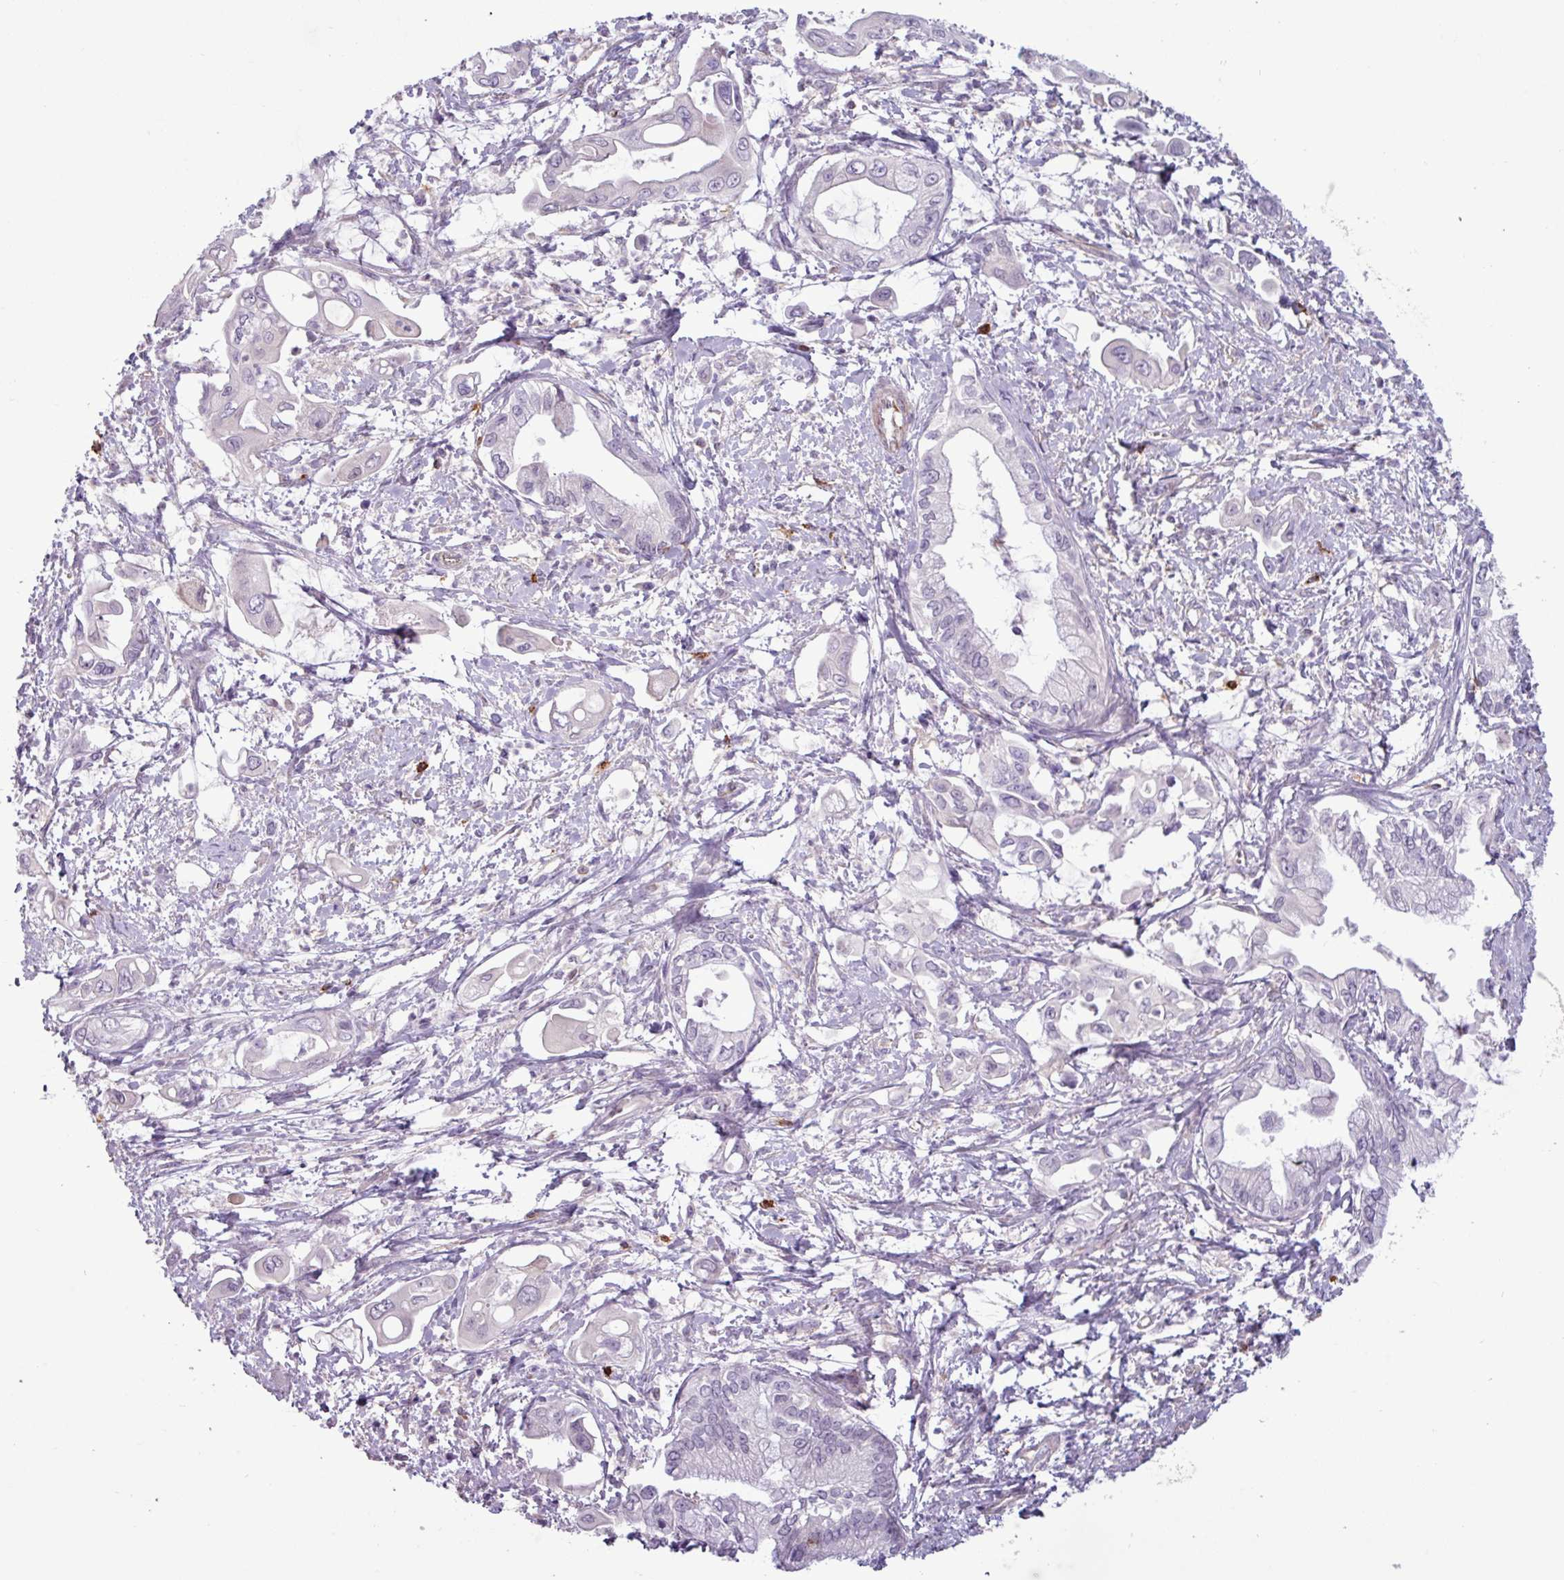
{"staining": {"intensity": "negative", "quantity": "none", "location": "none"}, "tissue": "pancreatic cancer", "cell_type": "Tumor cells", "image_type": "cancer", "snomed": [{"axis": "morphology", "description": "Adenocarcinoma, NOS"}, {"axis": "topography", "description": "Pancreas"}], "caption": "The IHC image has no significant positivity in tumor cells of pancreatic cancer tissue.", "gene": "CD8A", "patient": {"sex": "male", "age": 61}}